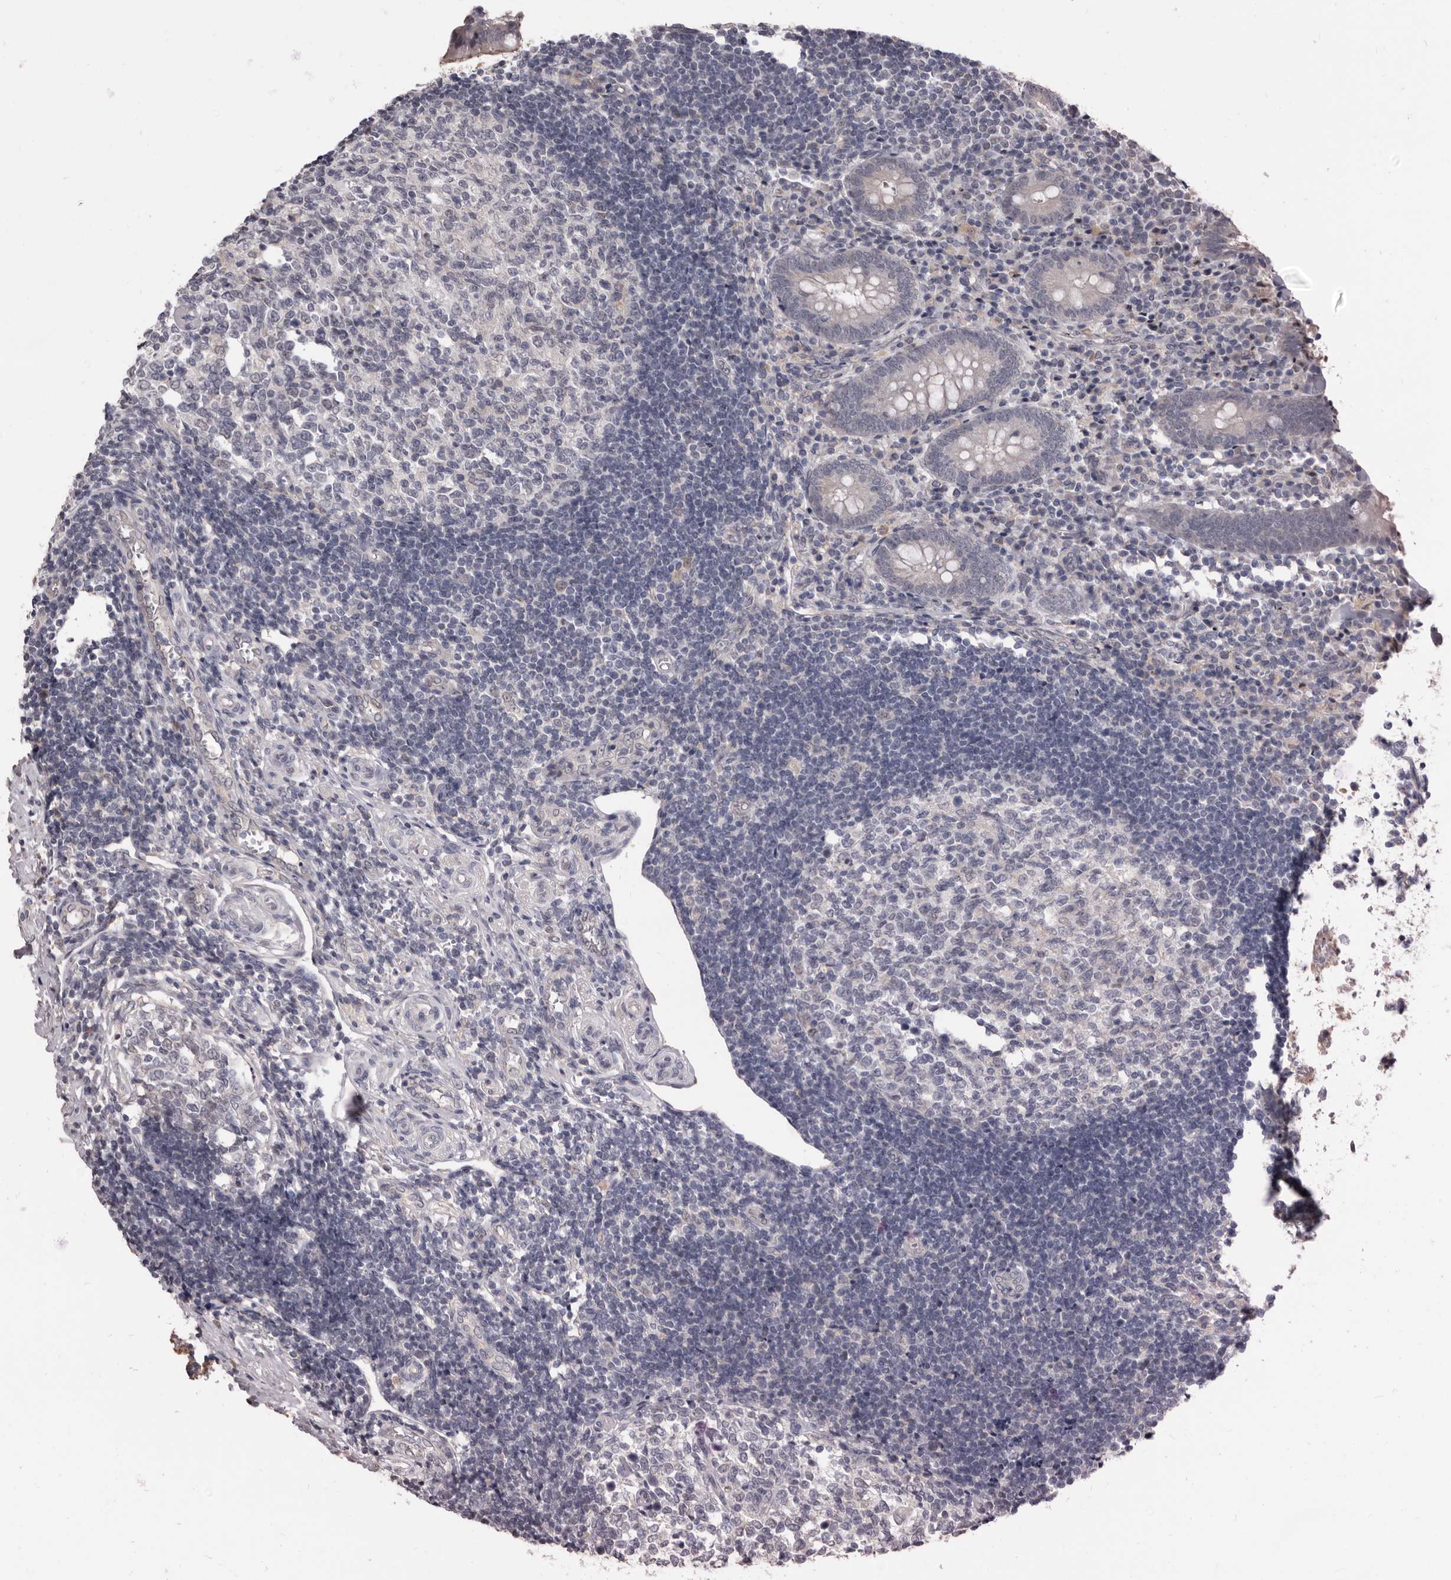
{"staining": {"intensity": "negative", "quantity": "none", "location": "none"}, "tissue": "appendix", "cell_type": "Glandular cells", "image_type": "normal", "snomed": [{"axis": "morphology", "description": "Normal tissue, NOS"}, {"axis": "topography", "description": "Appendix"}], "caption": "Immunohistochemistry (IHC) photomicrograph of benign appendix: appendix stained with DAB shows no significant protein staining in glandular cells. (DAB immunohistochemistry visualized using brightfield microscopy, high magnification).", "gene": "AHR", "patient": {"sex": "female", "age": 17}}